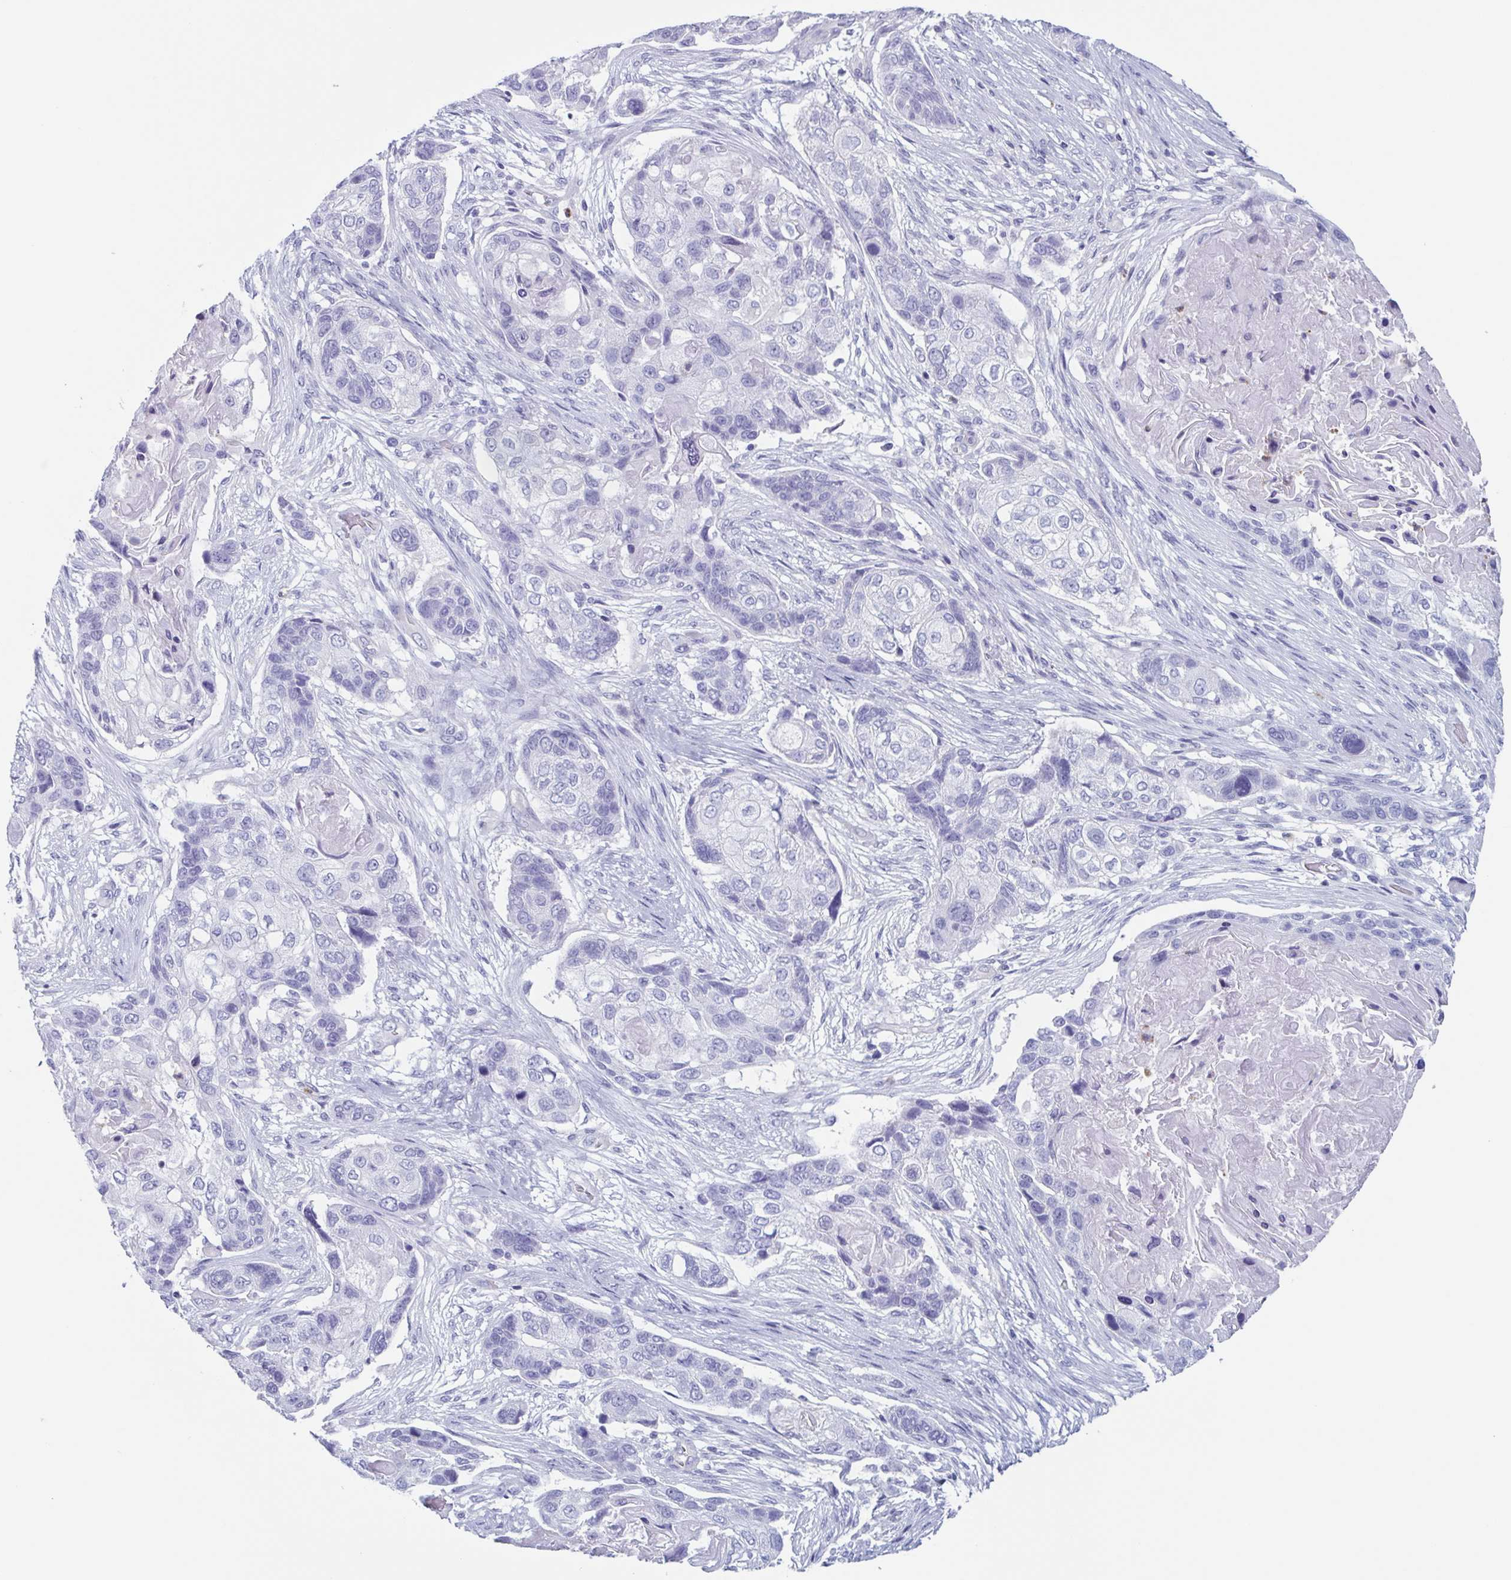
{"staining": {"intensity": "negative", "quantity": "none", "location": "none"}, "tissue": "lung cancer", "cell_type": "Tumor cells", "image_type": "cancer", "snomed": [{"axis": "morphology", "description": "Squamous cell carcinoma, NOS"}, {"axis": "topography", "description": "Lung"}], "caption": "Immunohistochemistry (IHC) histopathology image of human lung cancer (squamous cell carcinoma) stained for a protein (brown), which exhibits no expression in tumor cells.", "gene": "BPI", "patient": {"sex": "male", "age": 69}}